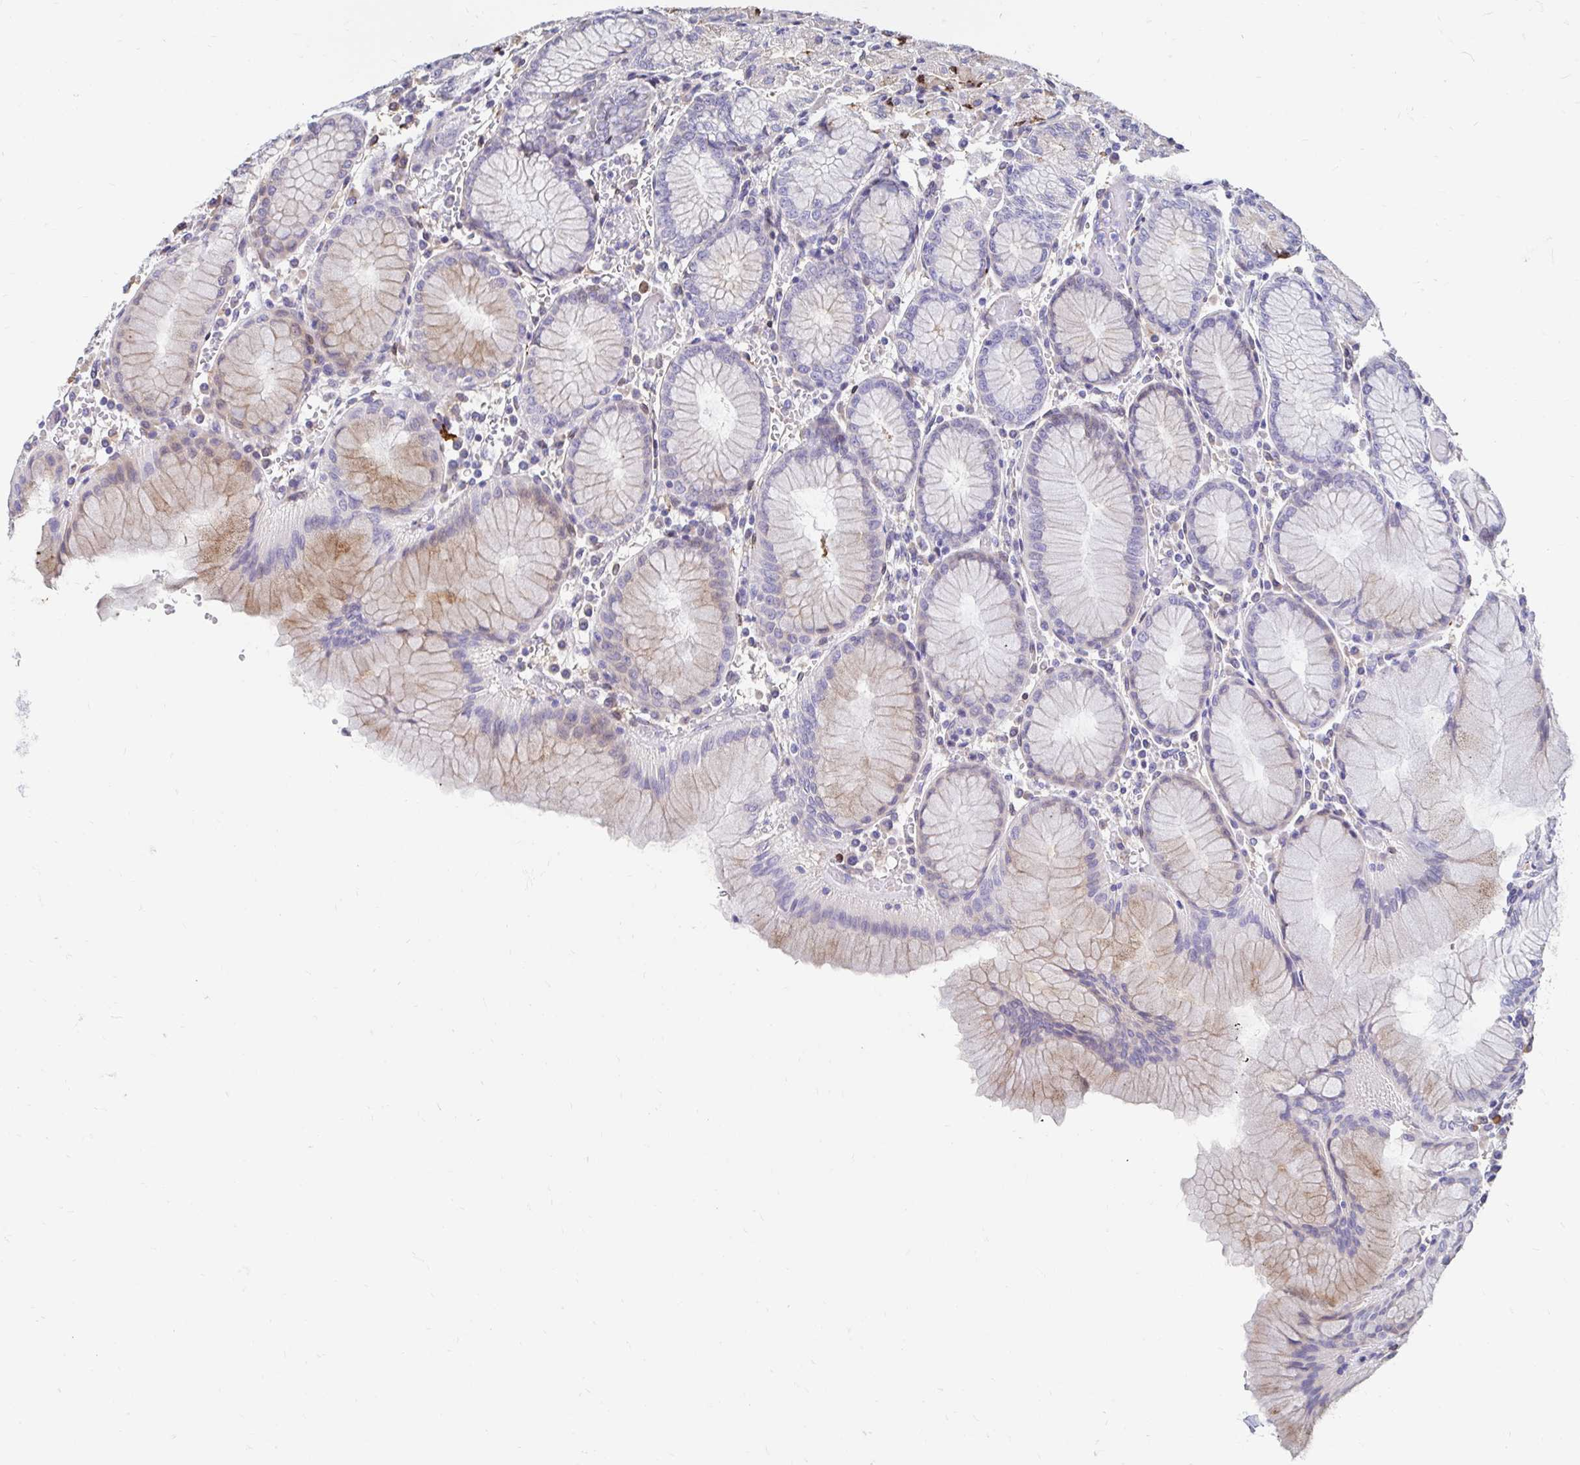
{"staining": {"intensity": "weak", "quantity": "<25%", "location": "cytoplasmic/membranous"}, "tissue": "stomach", "cell_type": "Glandular cells", "image_type": "normal", "snomed": [{"axis": "morphology", "description": "Normal tissue, NOS"}, {"axis": "topography", "description": "Stomach"}], "caption": "An immunohistochemistry micrograph of normal stomach is shown. There is no staining in glandular cells of stomach. (Brightfield microscopy of DAB (3,3'-diaminobenzidine) IHC at high magnification).", "gene": "CDKL1", "patient": {"sex": "female", "age": 57}}